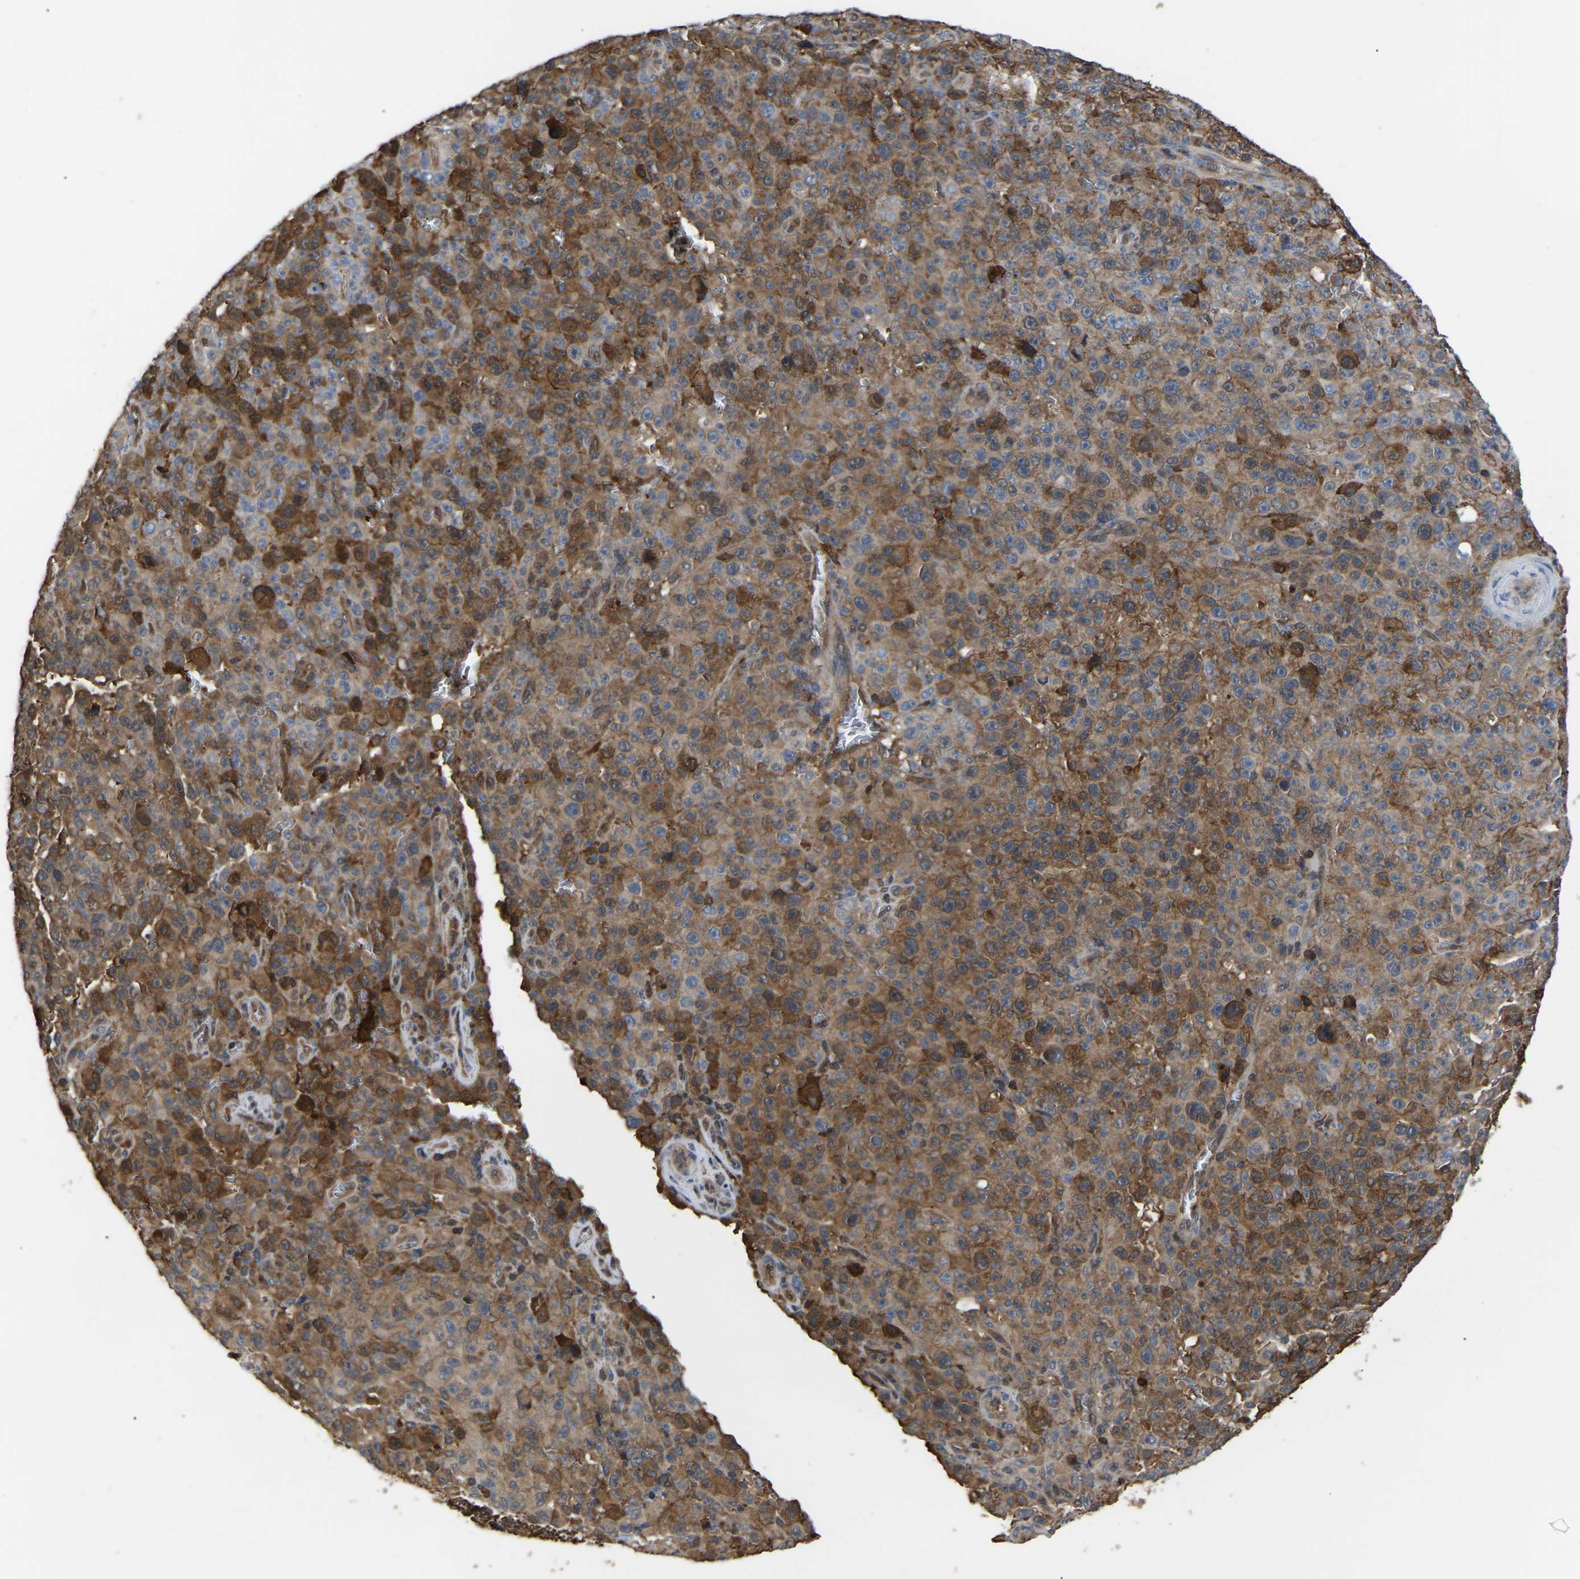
{"staining": {"intensity": "moderate", "quantity": ">75%", "location": "cytoplasmic/membranous"}, "tissue": "melanoma", "cell_type": "Tumor cells", "image_type": "cancer", "snomed": [{"axis": "morphology", "description": "Malignant melanoma, NOS"}, {"axis": "topography", "description": "Skin"}], "caption": "Tumor cells display medium levels of moderate cytoplasmic/membranous staining in approximately >75% of cells in malignant melanoma.", "gene": "CIT", "patient": {"sex": "female", "age": 82}}